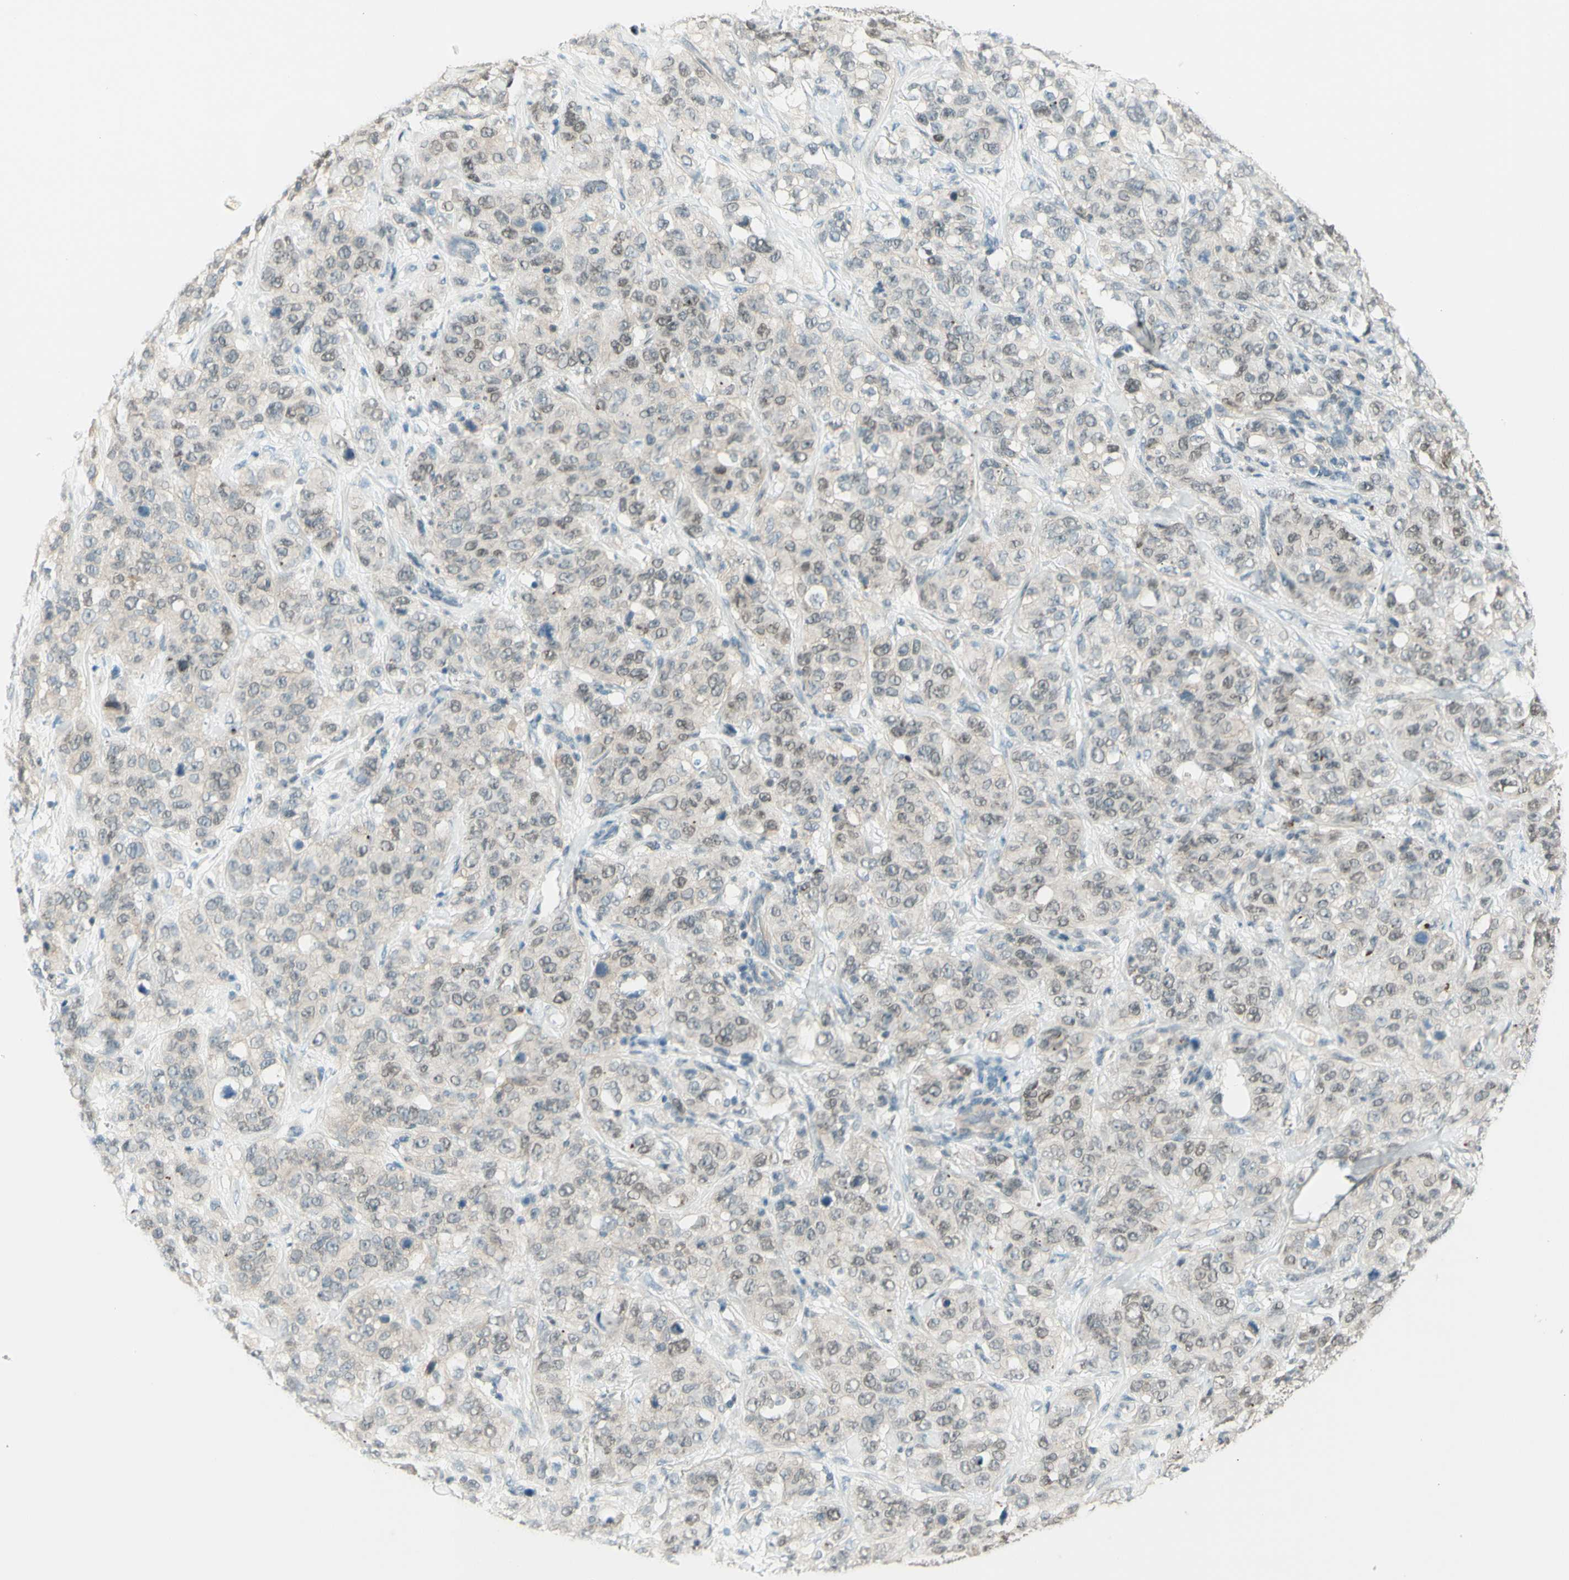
{"staining": {"intensity": "weak", "quantity": "25%-75%", "location": "nuclear"}, "tissue": "stomach cancer", "cell_type": "Tumor cells", "image_type": "cancer", "snomed": [{"axis": "morphology", "description": "Adenocarcinoma, NOS"}, {"axis": "topography", "description": "Stomach"}], "caption": "Immunohistochemistry (IHC) staining of stomach adenocarcinoma, which demonstrates low levels of weak nuclear staining in about 25%-75% of tumor cells indicating weak nuclear protein staining. The staining was performed using DAB (3,3'-diaminobenzidine) (brown) for protein detection and nuclei were counterstained in hematoxylin (blue).", "gene": "JPH1", "patient": {"sex": "male", "age": 48}}